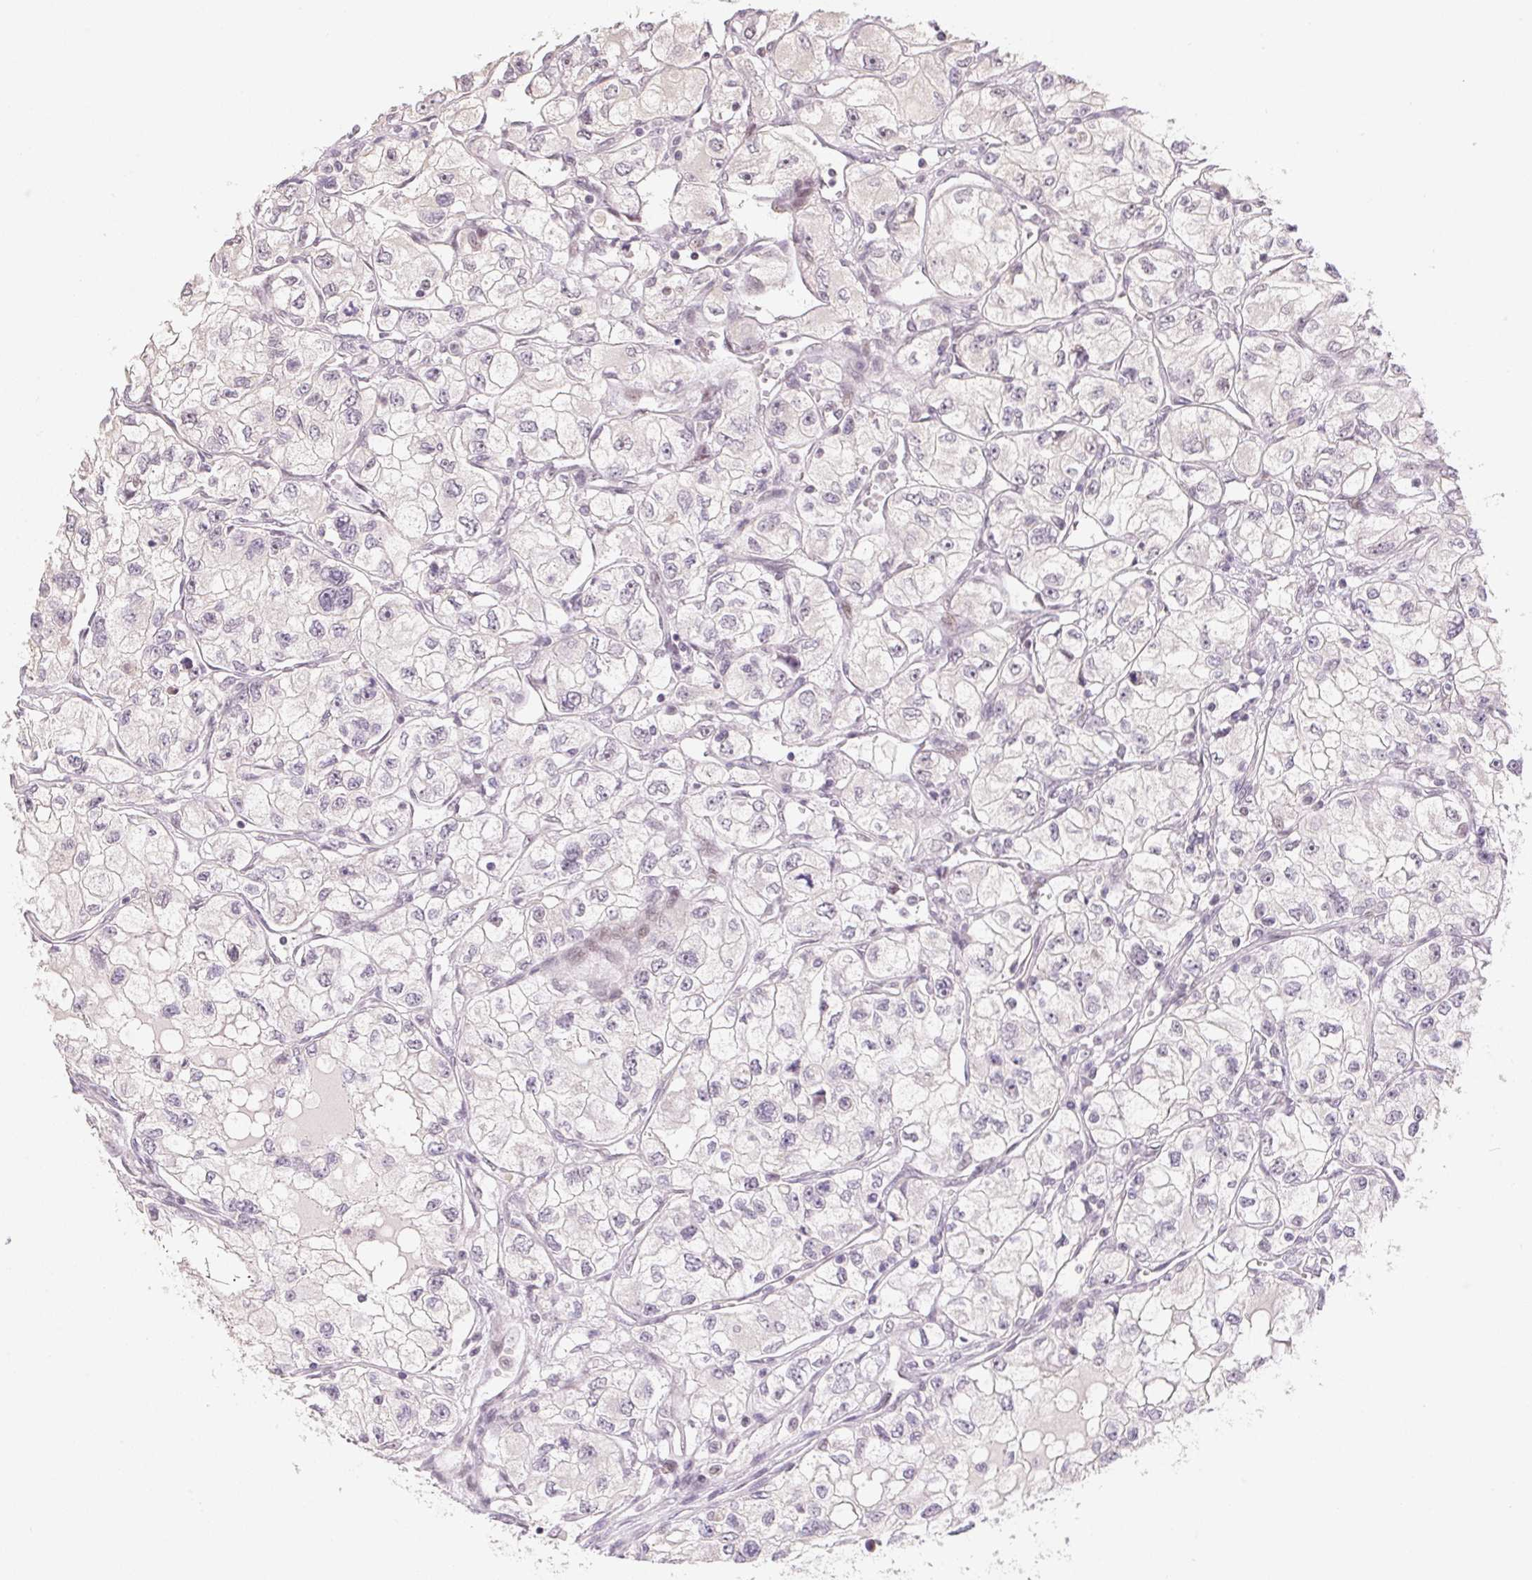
{"staining": {"intensity": "negative", "quantity": "none", "location": "none"}, "tissue": "renal cancer", "cell_type": "Tumor cells", "image_type": "cancer", "snomed": [{"axis": "morphology", "description": "Adenocarcinoma, NOS"}, {"axis": "topography", "description": "Kidney"}], "caption": "DAB immunohistochemical staining of human adenocarcinoma (renal) reveals no significant expression in tumor cells.", "gene": "KDM4D", "patient": {"sex": "female", "age": 59}}